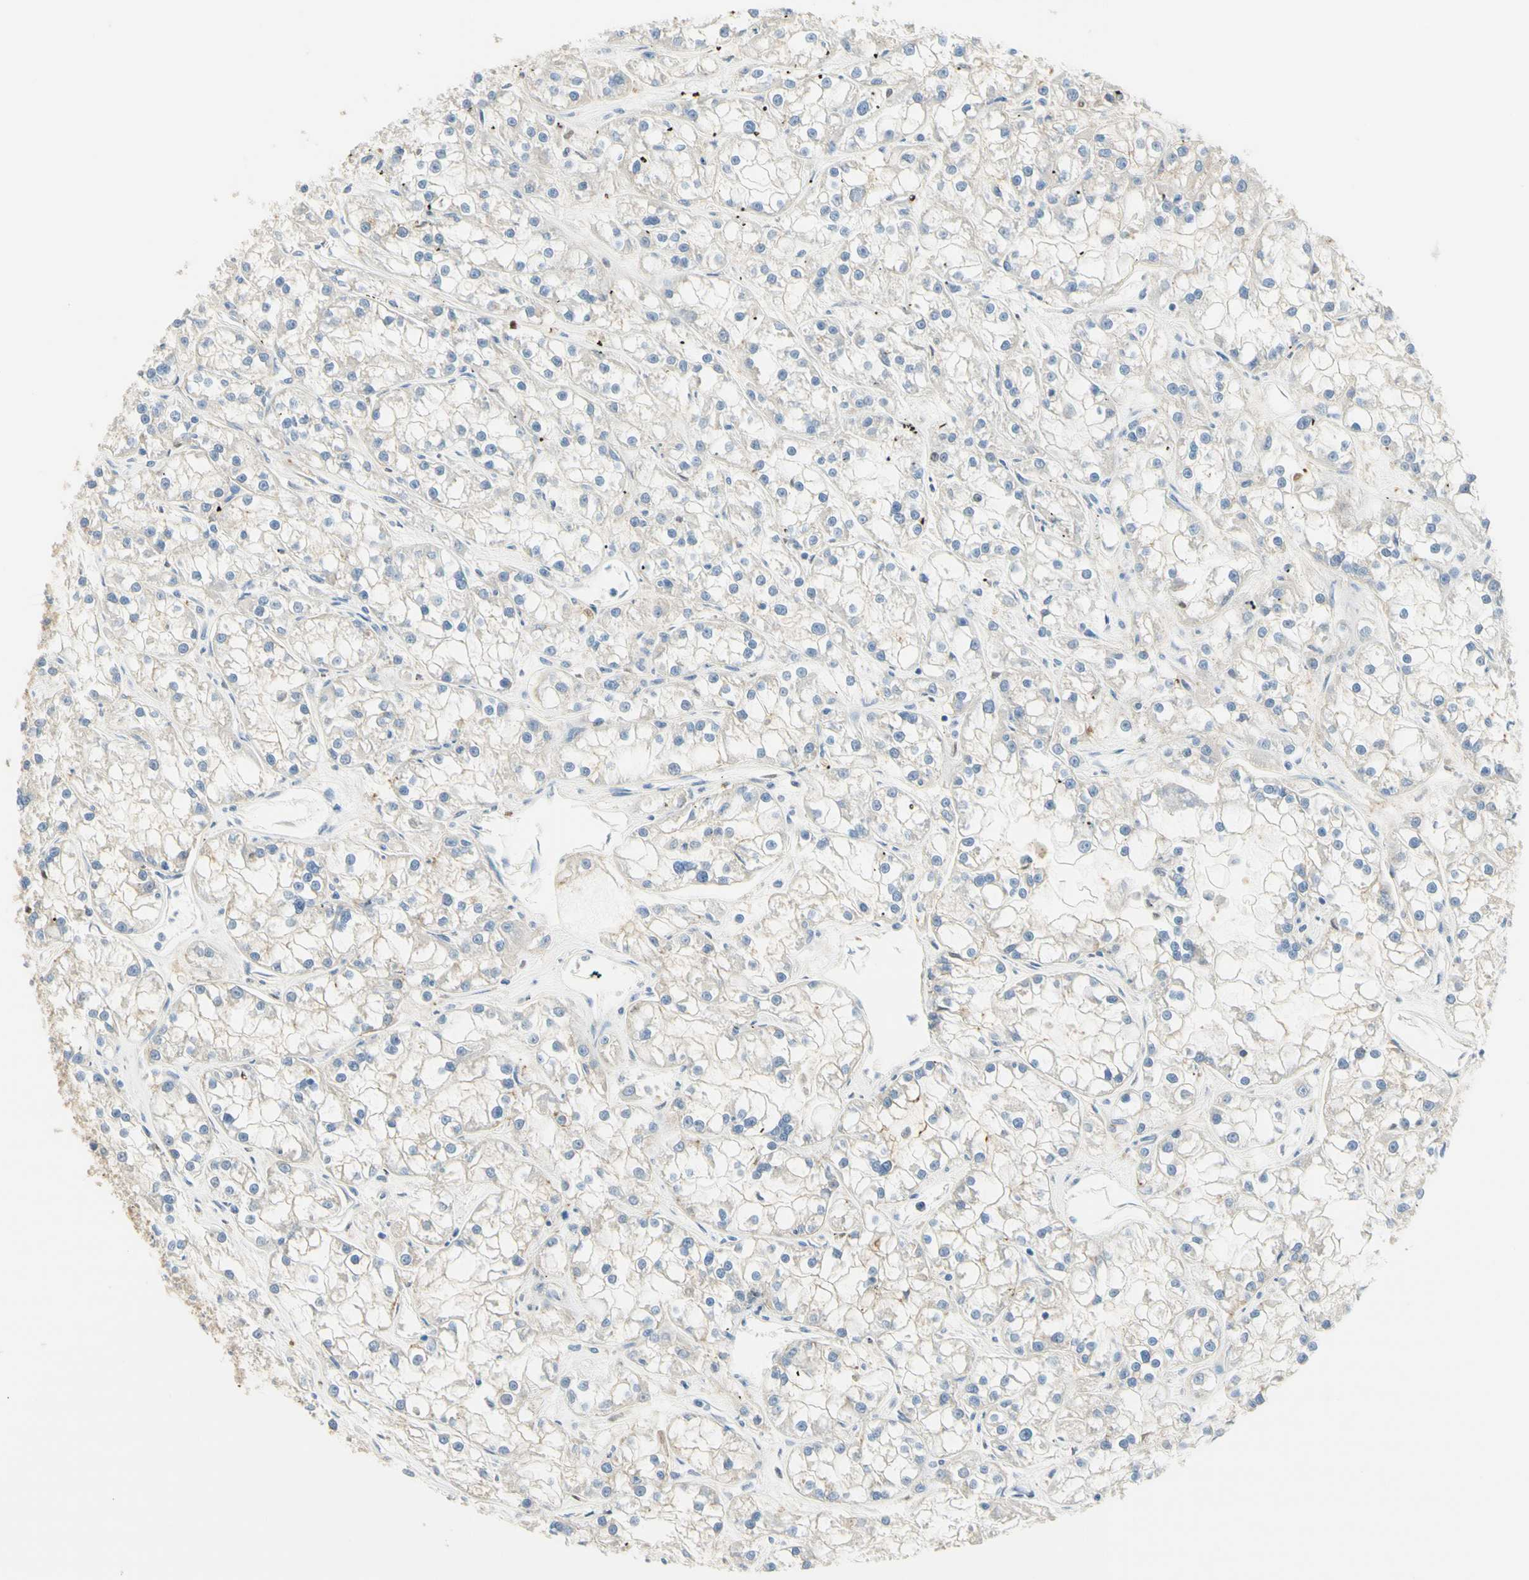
{"staining": {"intensity": "negative", "quantity": "none", "location": "none"}, "tissue": "renal cancer", "cell_type": "Tumor cells", "image_type": "cancer", "snomed": [{"axis": "morphology", "description": "Adenocarcinoma, NOS"}, {"axis": "topography", "description": "Kidney"}], "caption": "There is no significant staining in tumor cells of renal cancer (adenocarcinoma). (DAB (3,3'-diaminobenzidine) immunohistochemistry with hematoxylin counter stain).", "gene": "NECTIN4", "patient": {"sex": "female", "age": 52}}